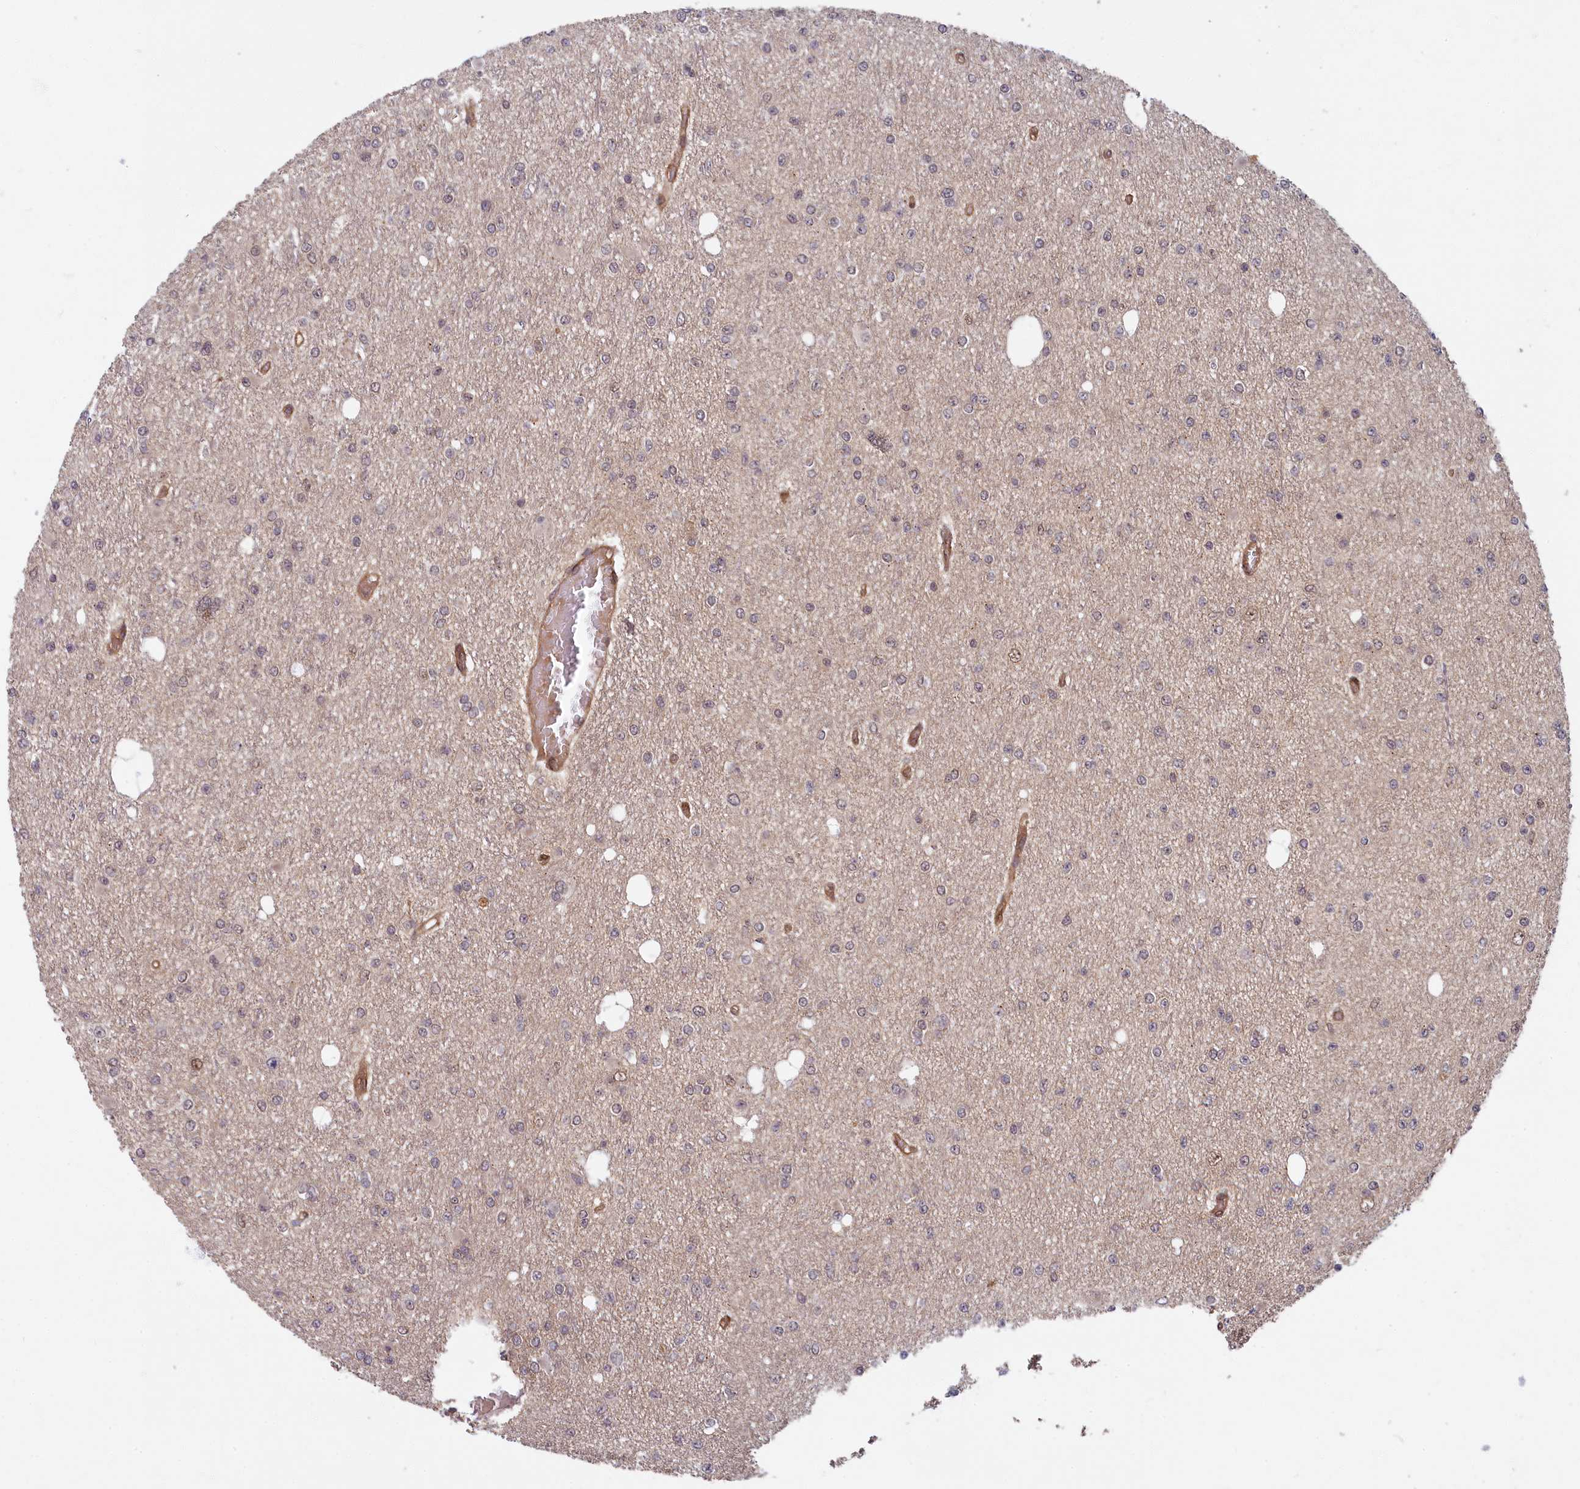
{"staining": {"intensity": "weak", "quantity": "<25%", "location": "nuclear"}, "tissue": "glioma", "cell_type": "Tumor cells", "image_type": "cancer", "snomed": [{"axis": "morphology", "description": "Glioma, malignant, Low grade"}, {"axis": "topography", "description": "Brain"}], "caption": "The immunohistochemistry histopathology image has no significant staining in tumor cells of glioma tissue.", "gene": "SNRK", "patient": {"sex": "female", "age": 22}}